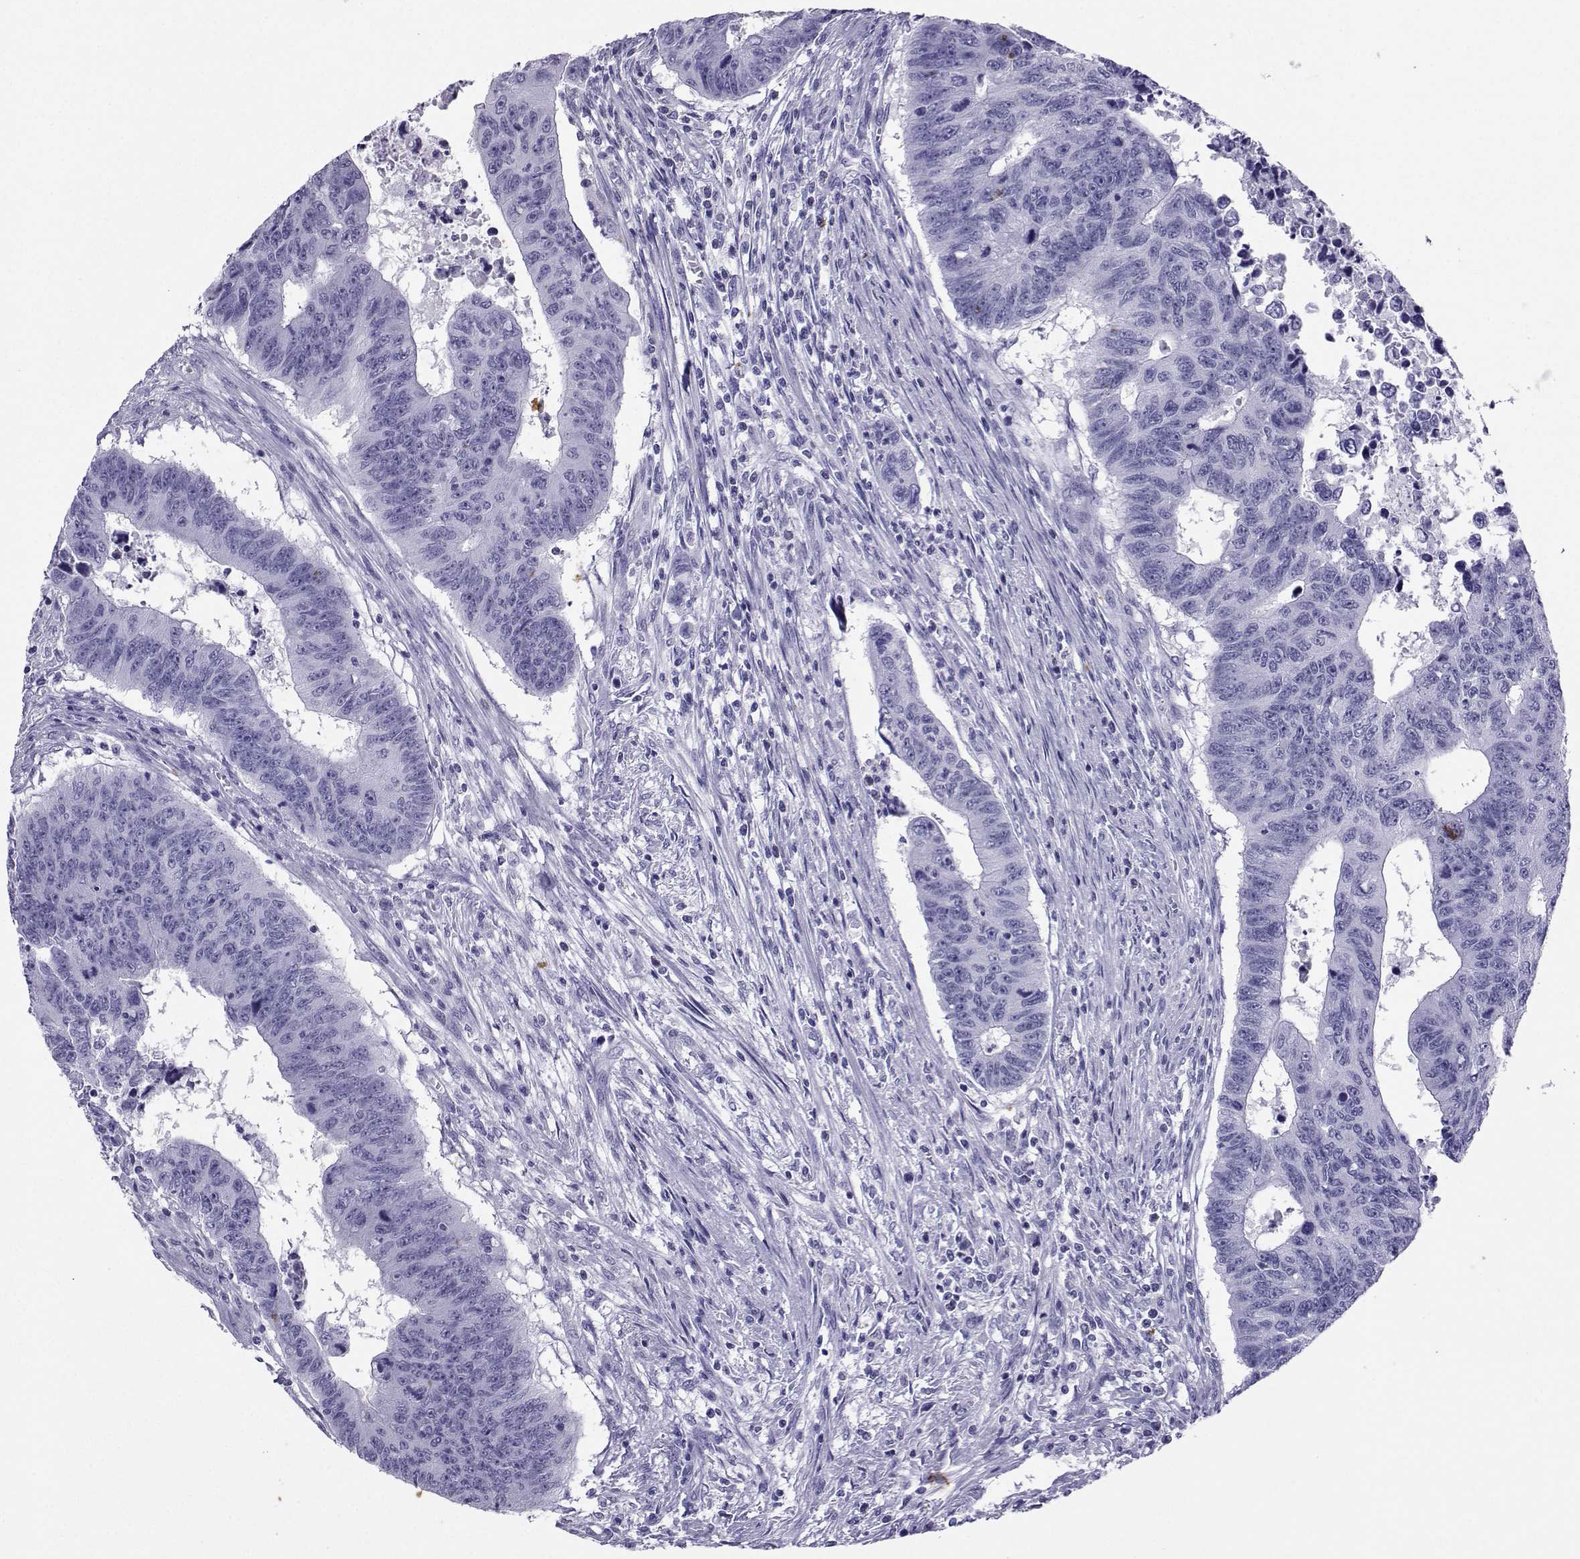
{"staining": {"intensity": "negative", "quantity": "none", "location": "none"}, "tissue": "colorectal cancer", "cell_type": "Tumor cells", "image_type": "cancer", "snomed": [{"axis": "morphology", "description": "Adenocarcinoma, NOS"}, {"axis": "topography", "description": "Rectum"}], "caption": "Immunohistochemistry of colorectal adenocarcinoma exhibits no expression in tumor cells.", "gene": "LORICRIN", "patient": {"sex": "female", "age": 85}}